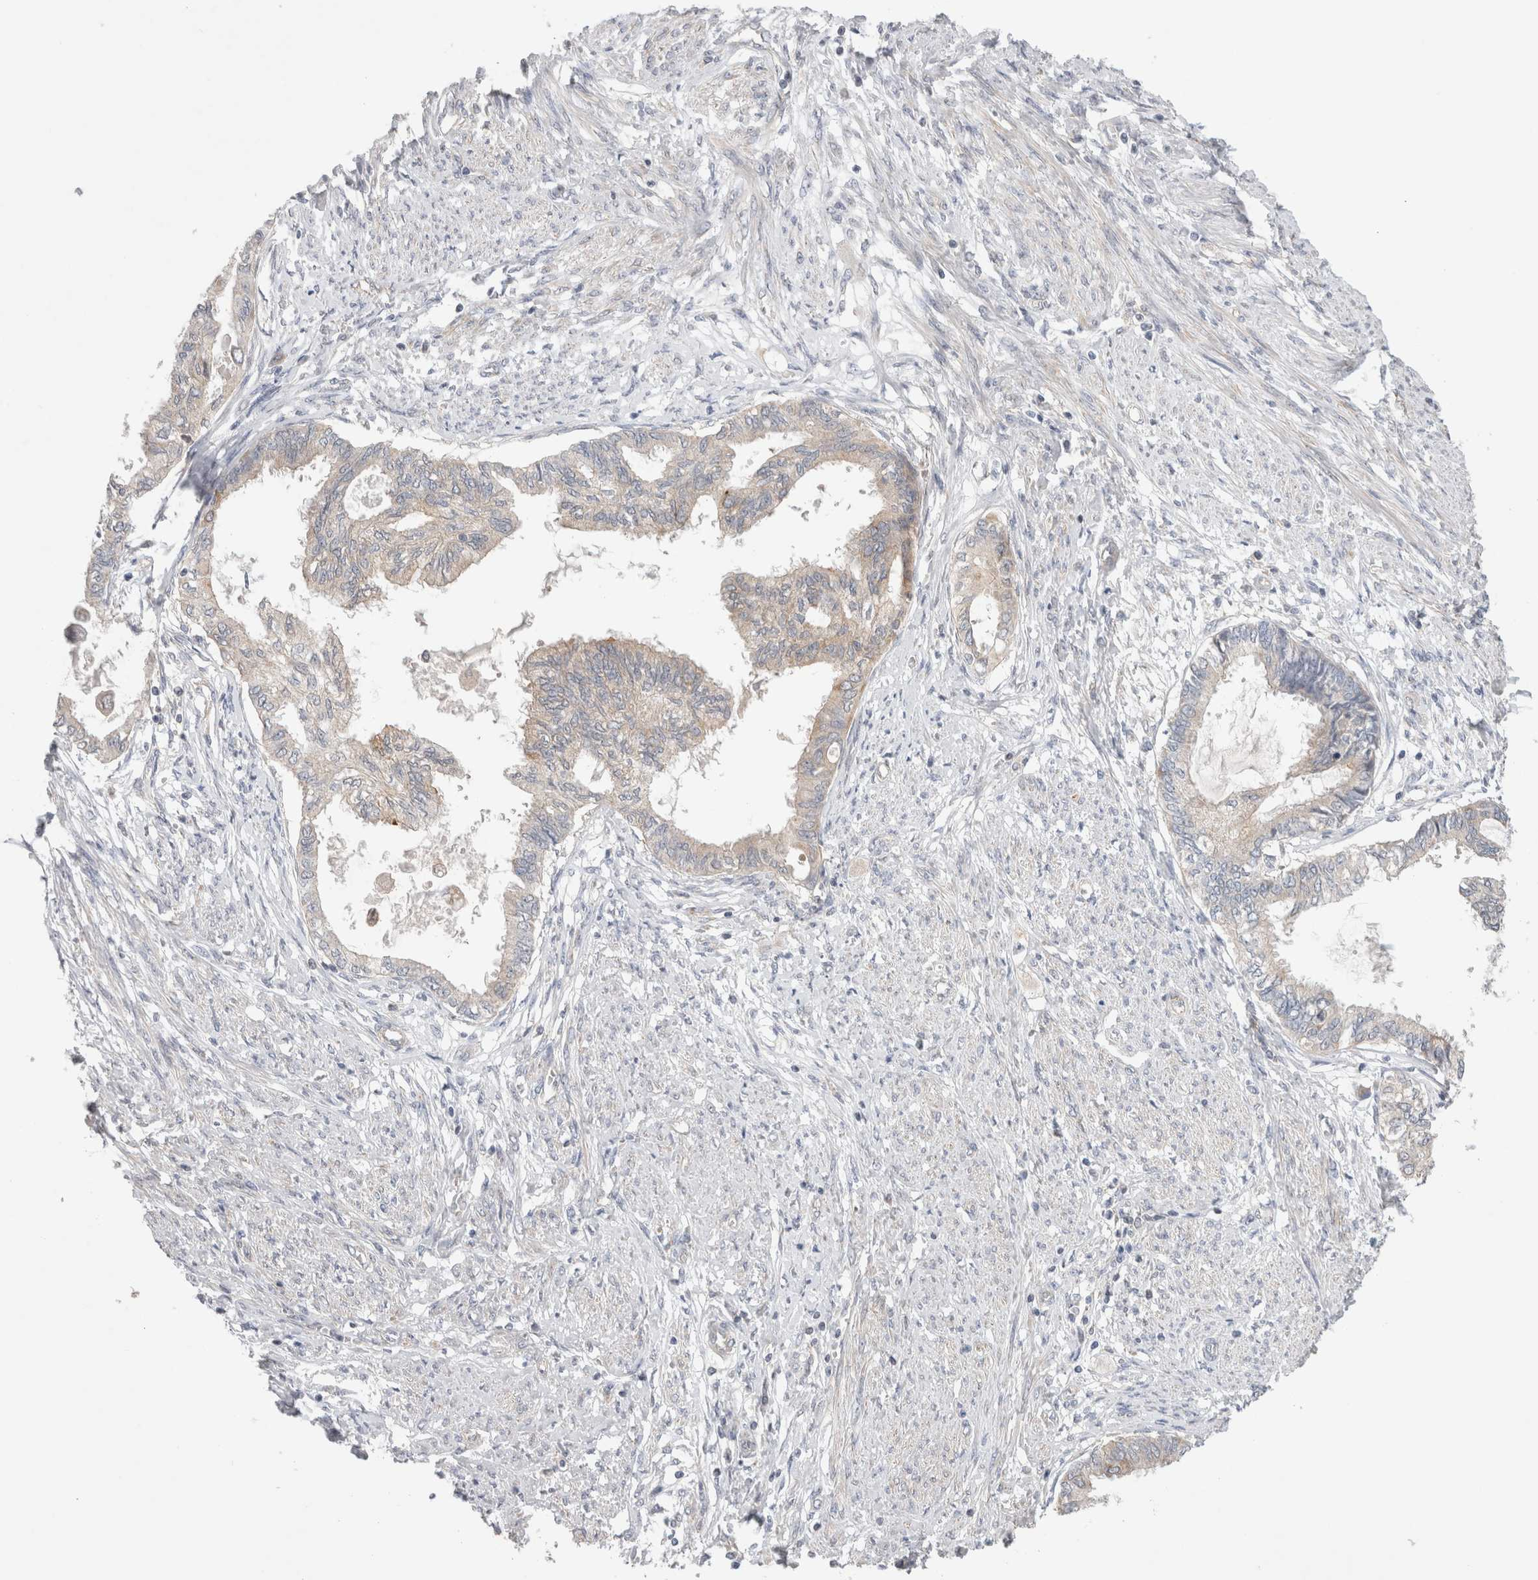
{"staining": {"intensity": "negative", "quantity": "none", "location": "none"}, "tissue": "cervical cancer", "cell_type": "Tumor cells", "image_type": "cancer", "snomed": [{"axis": "morphology", "description": "Normal tissue, NOS"}, {"axis": "morphology", "description": "Adenocarcinoma, NOS"}, {"axis": "topography", "description": "Cervix"}, {"axis": "topography", "description": "Endometrium"}], "caption": "Cervical adenocarcinoma stained for a protein using immunohistochemistry (IHC) shows no staining tumor cells.", "gene": "IFT74", "patient": {"sex": "female", "age": 86}}